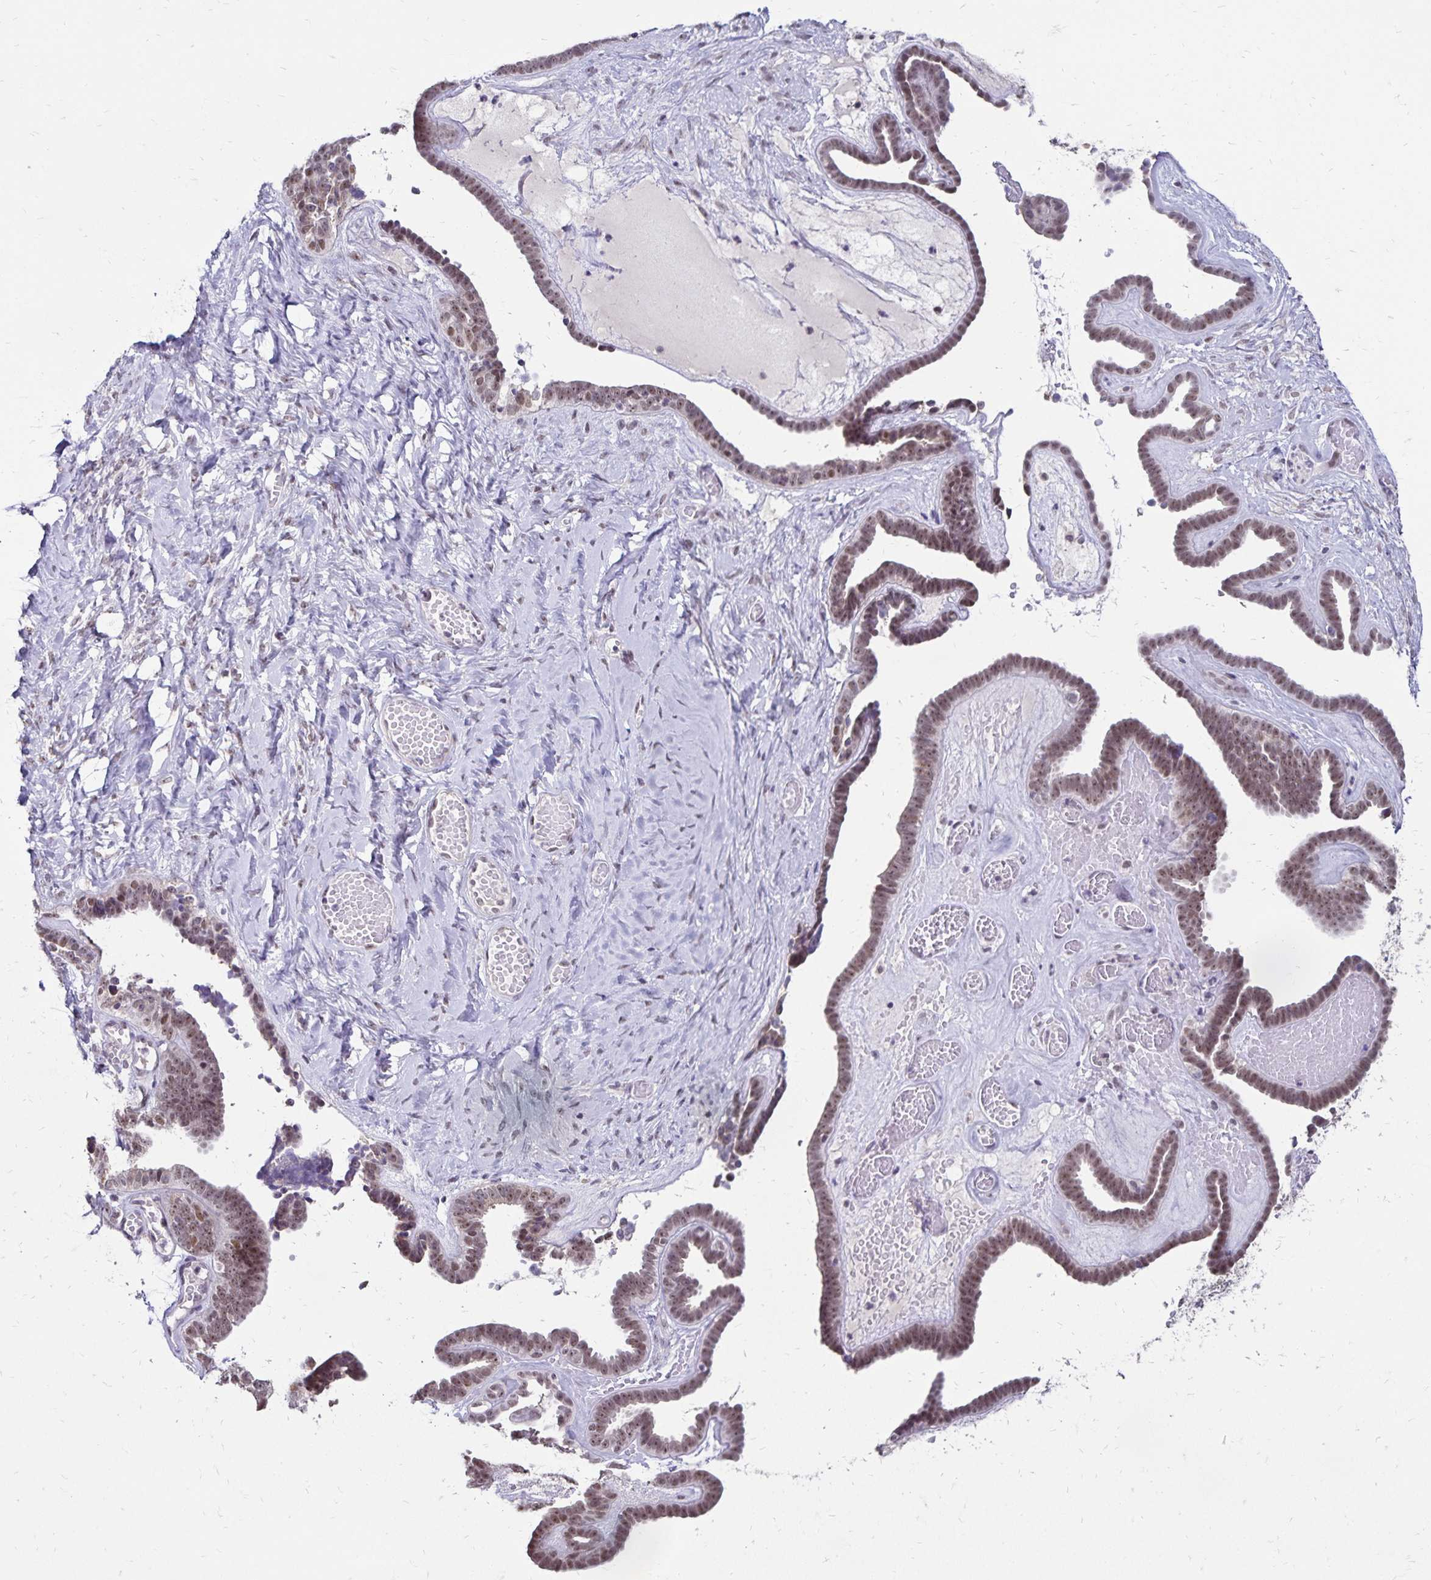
{"staining": {"intensity": "moderate", "quantity": ">75%", "location": "nuclear"}, "tissue": "ovarian cancer", "cell_type": "Tumor cells", "image_type": "cancer", "snomed": [{"axis": "morphology", "description": "Cystadenocarcinoma, serous, NOS"}, {"axis": "topography", "description": "Ovary"}], "caption": "Protein positivity by IHC exhibits moderate nuclear staining in about >75% of tumor cells in ovarian serous cystadenocarcinoma.", "gene": "POLB", "patient": {"sex": "female", "age": 71}}